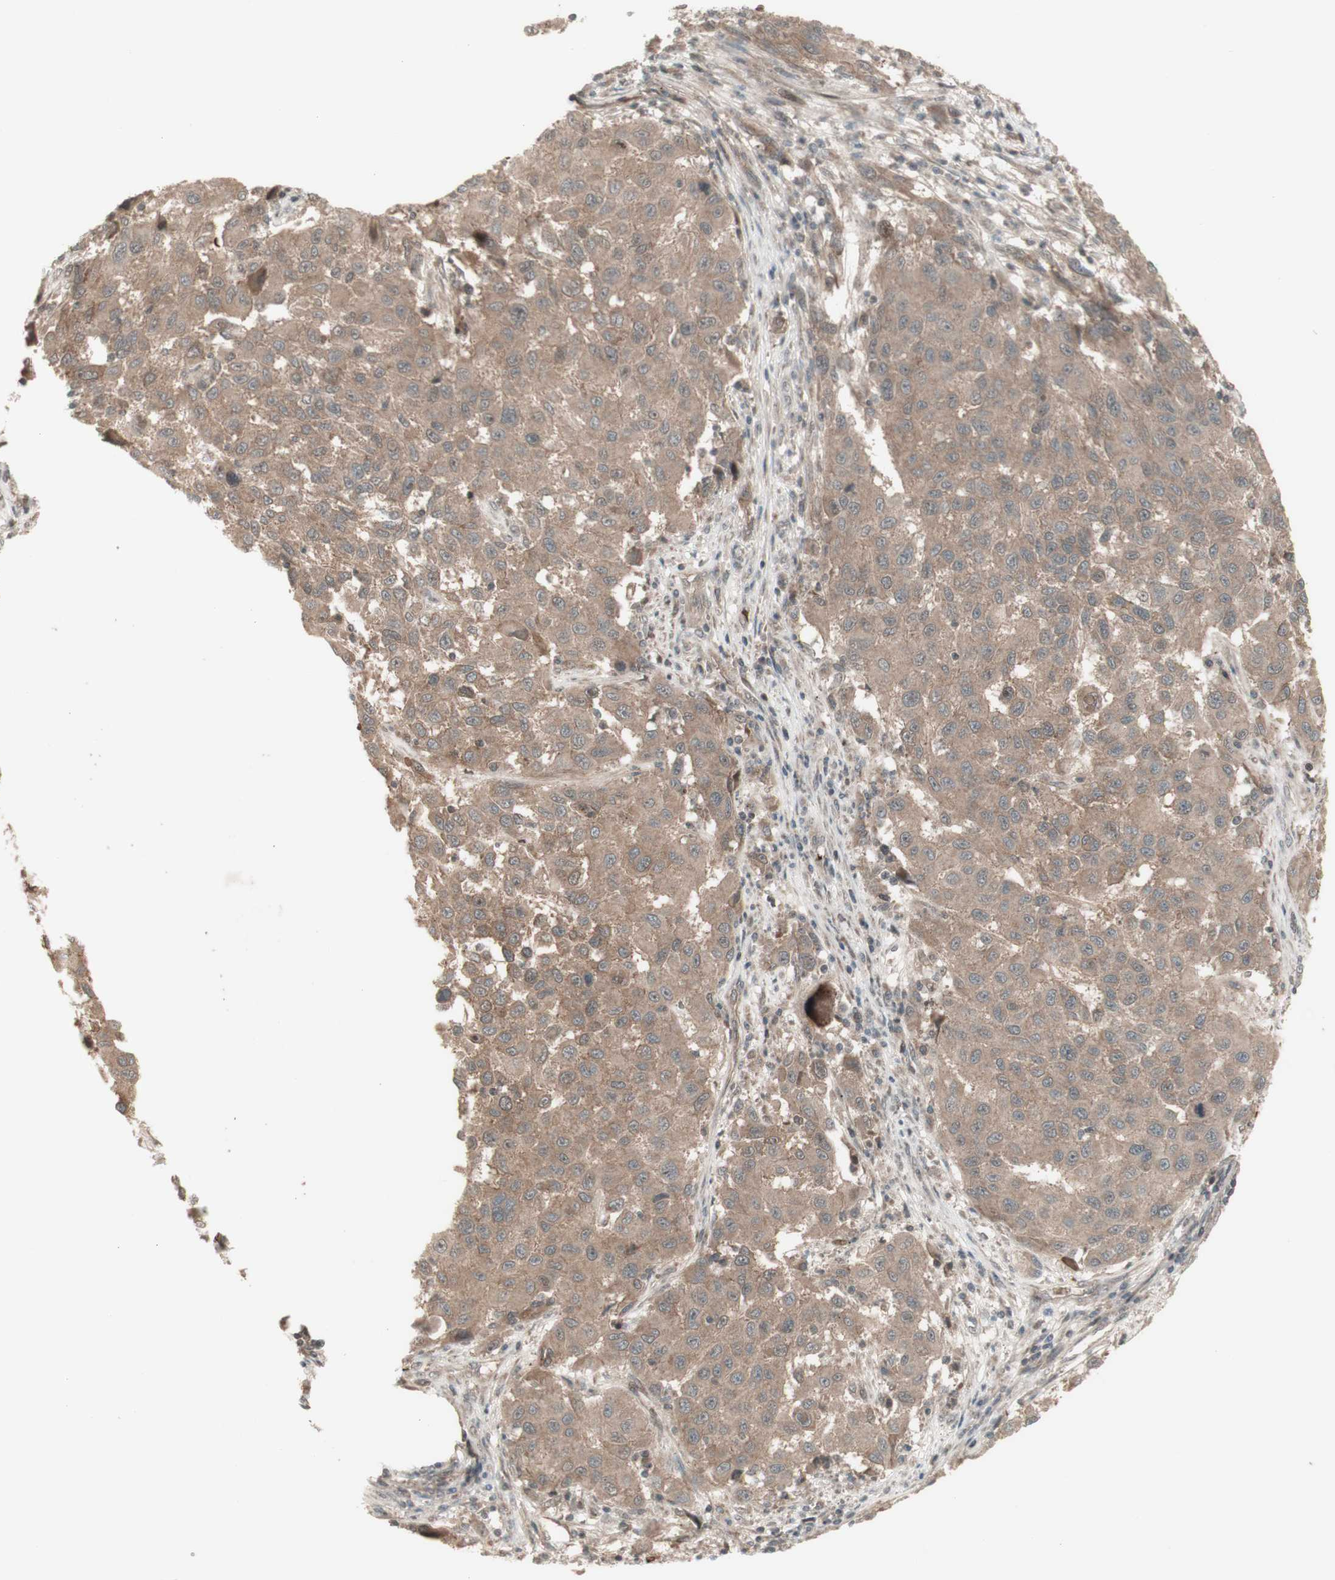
{"staining": {"intensity": "weak", "quantity": ">75%", "location": "cytoplasmic/membranous"}, "tissue": "melanoma", "cell_type": "Tumor cells", "image_type": "cancer", "snomed": [{"axis": "morphology", "description": "Malignant melanoma, Metastatic site"}, {"axis": "topography", "description": "Lymph node"}], "caption": "DAB (3,3'-diaminobenzidine) immunohistochemical staining of melanoma reveals weak cytoplasmic/membranous protein positivity in approximately >75% of tumor cells. (brown staining indicates protein expression, while blue staining denotes nuclei).", "gene": "MSH6", "patient": {"sex": "male", "age": 61}}